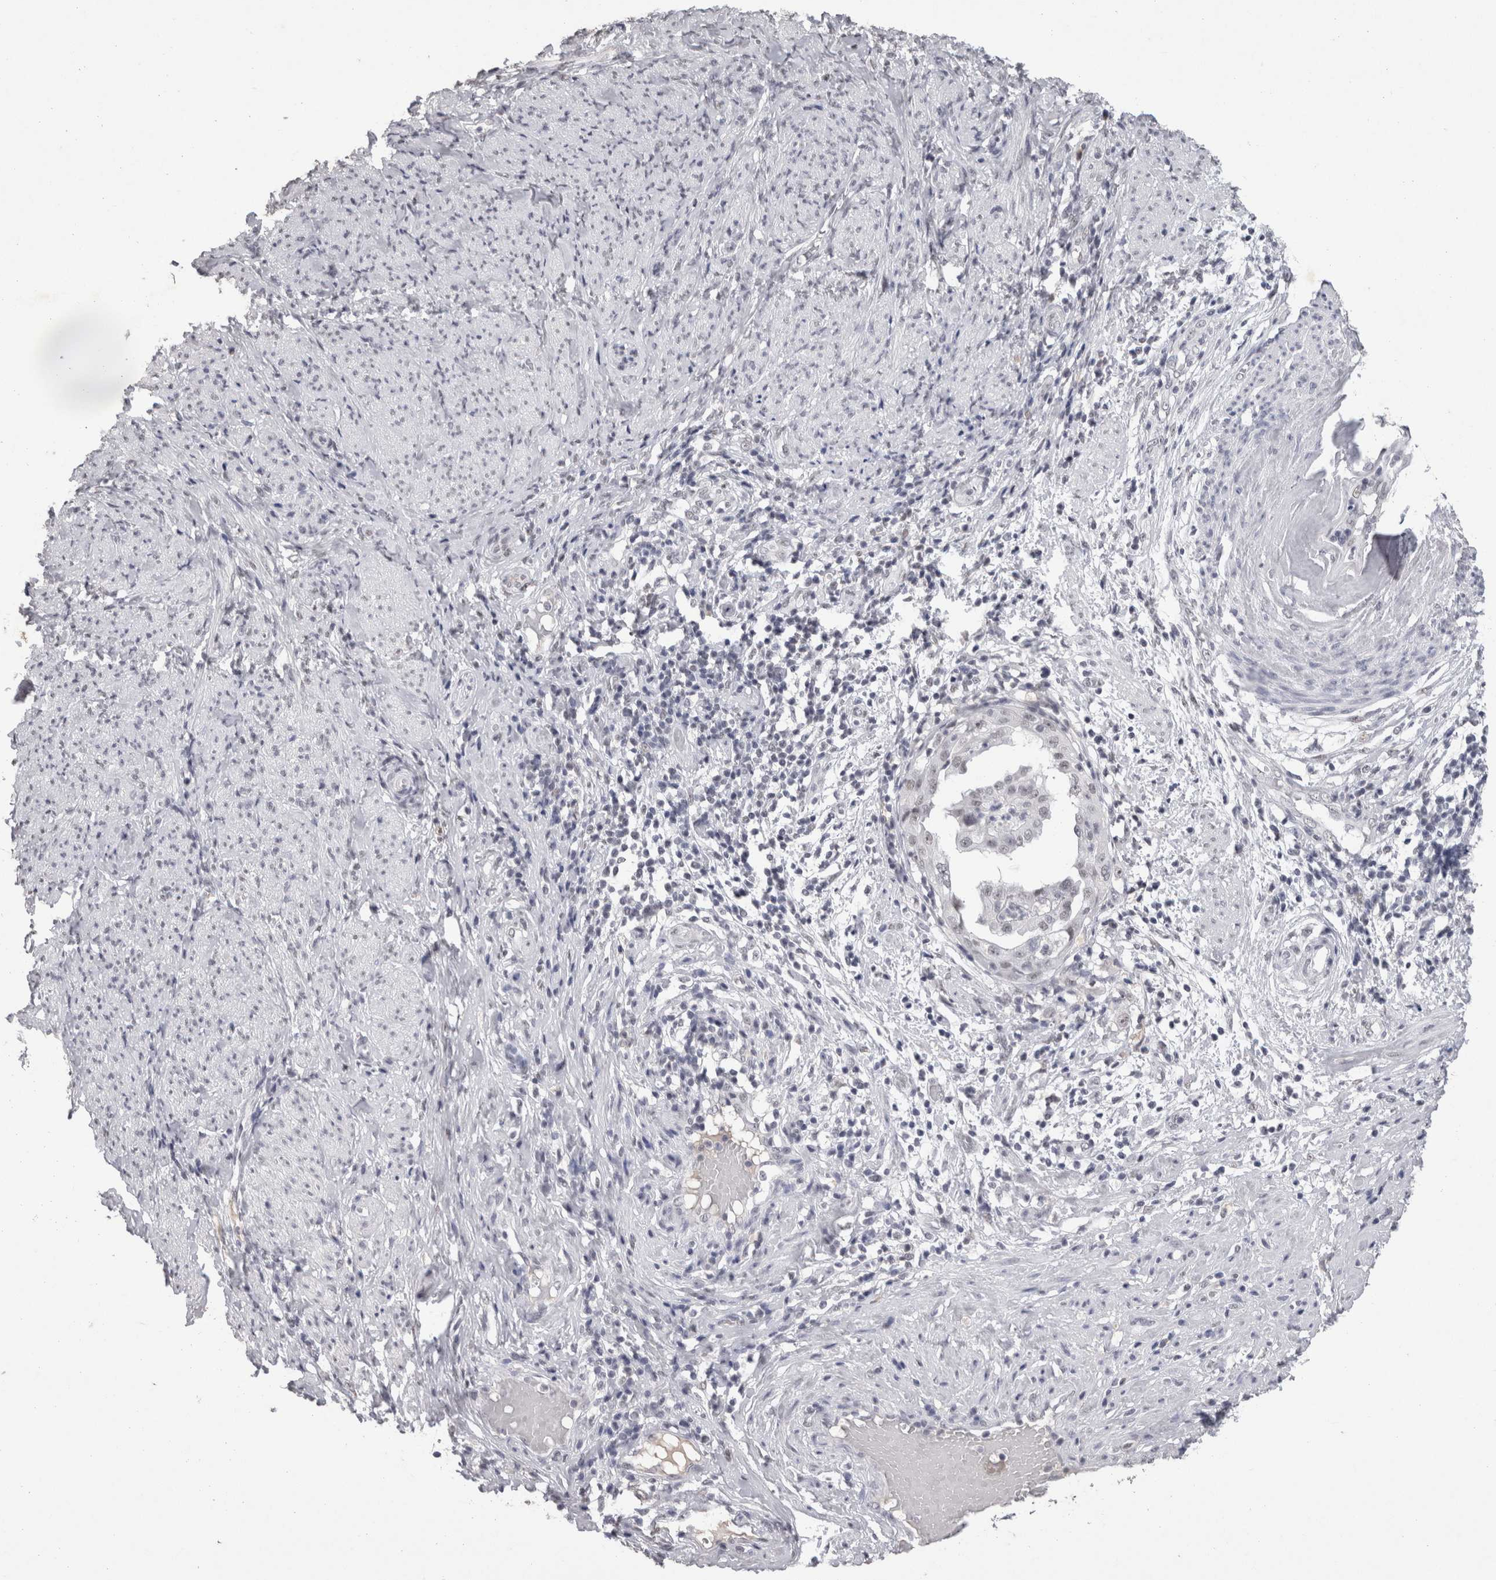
{"staining": {"intensity": "weak", "quantity": "25%-75%", "location": "nuclear"}, "tissue": "endometrial cancer", "cell_type": "Tumor cells", "image_type": "cancer", "snomed": [{"axis": "morphology", "description": "Adenocarcinoma, NOS"}, {"axis": "topography", "description": "Endometrium"}], "caption": "Human endometrial cancer stained for a protein (brown) displays weak nuclear positive staining in about 25%-75% of tumor cells.", "gene": "DDX17", "patient": {"sex": "female", "age": 85}}